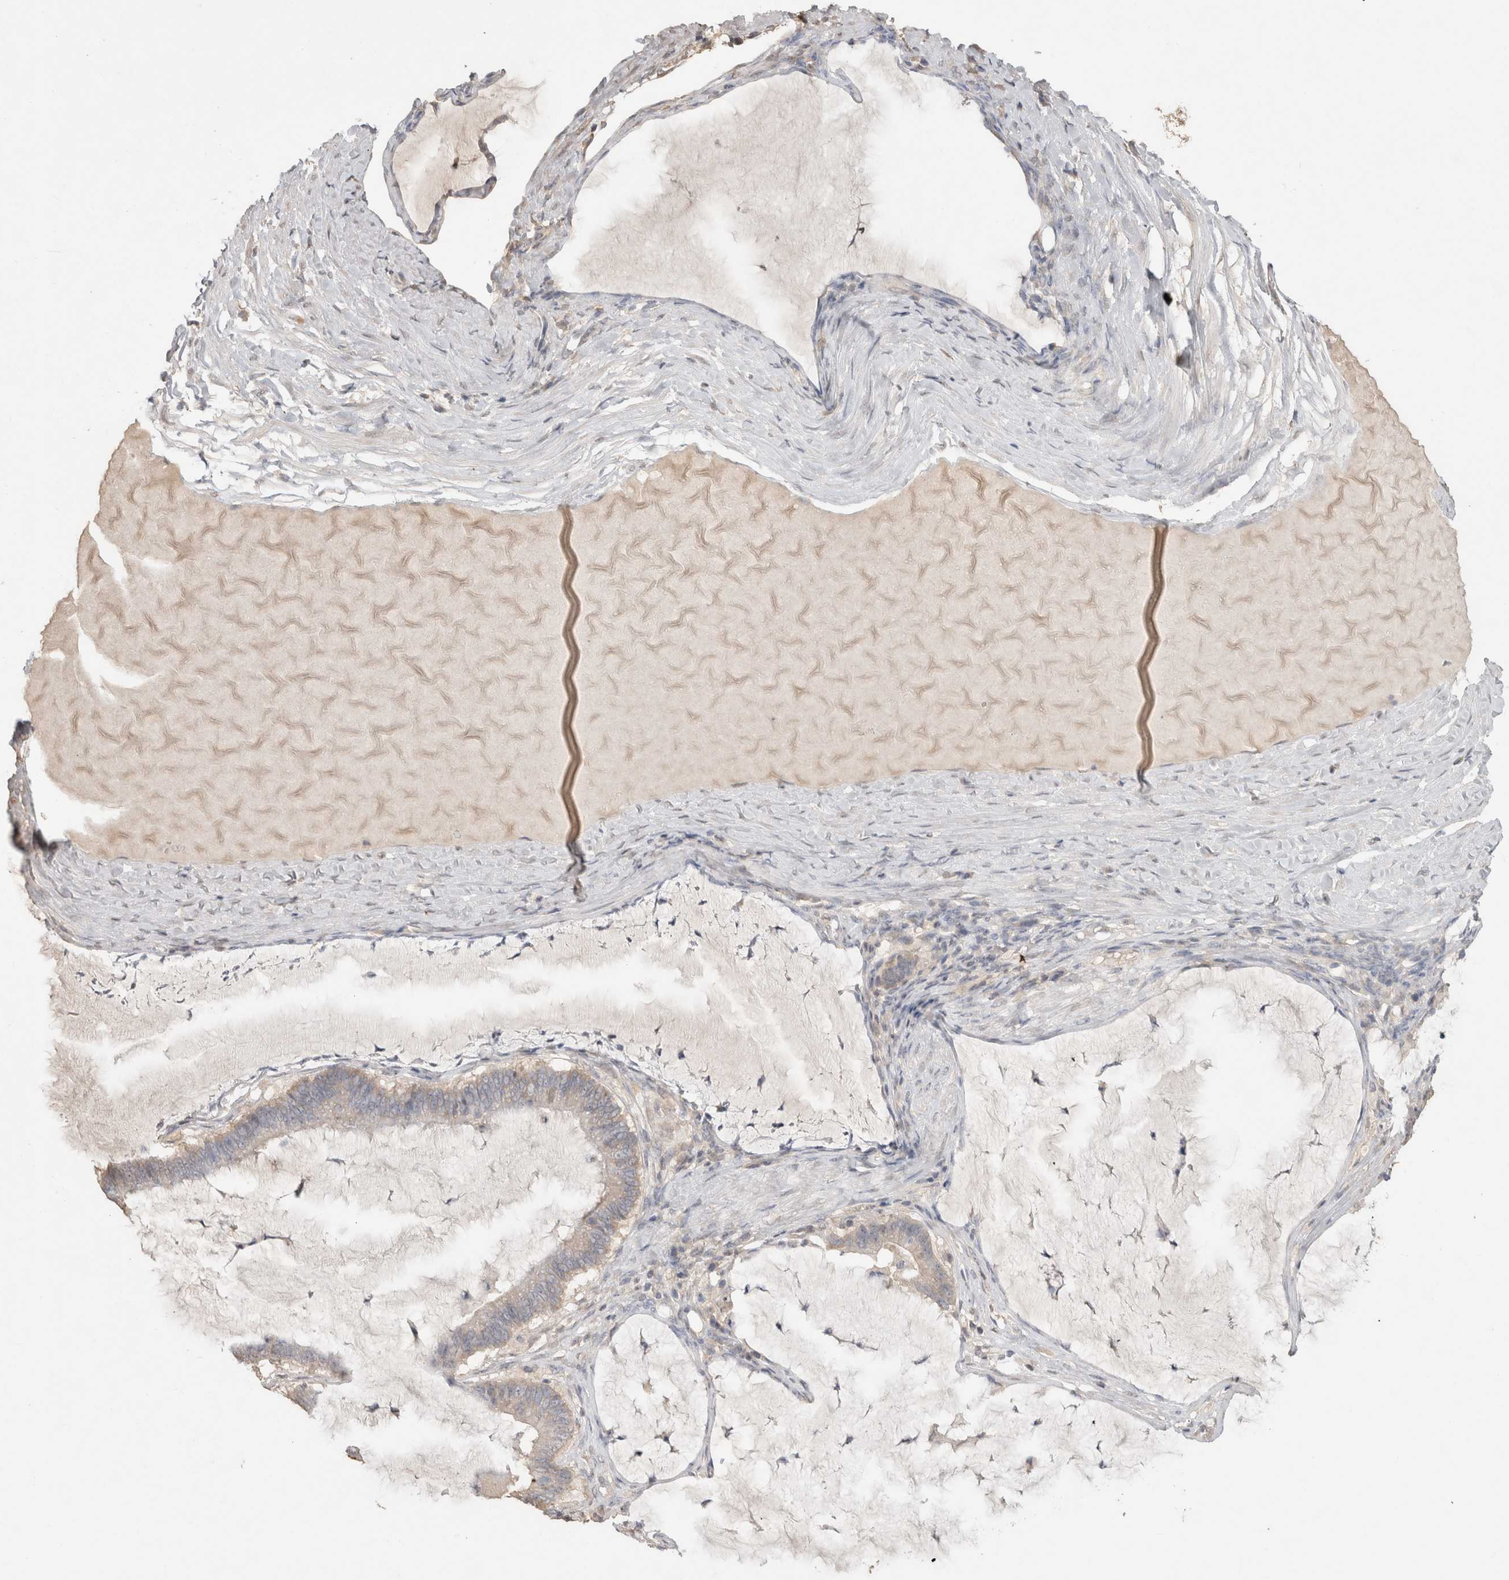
{"staining": {"intensity": "negative", "quantity": "none", "location": "none"}, "tissue": "ovarian cancer", "cell_type": "Tumor cells", "image_type": "cancer", "snomed": [{"axis": "morphology", "description": "Cystadenocarcinoma, mucinous, NOS"}, {"axis": "topography", "description": "Ovary"}], "caption": "Immunohistochemistry image of ovarian cancer stained for a protein (brown), which reveals no staining in tumor cells.", "gene": "NAALADL2", "patient": {"sex": "female", "age": 61}}